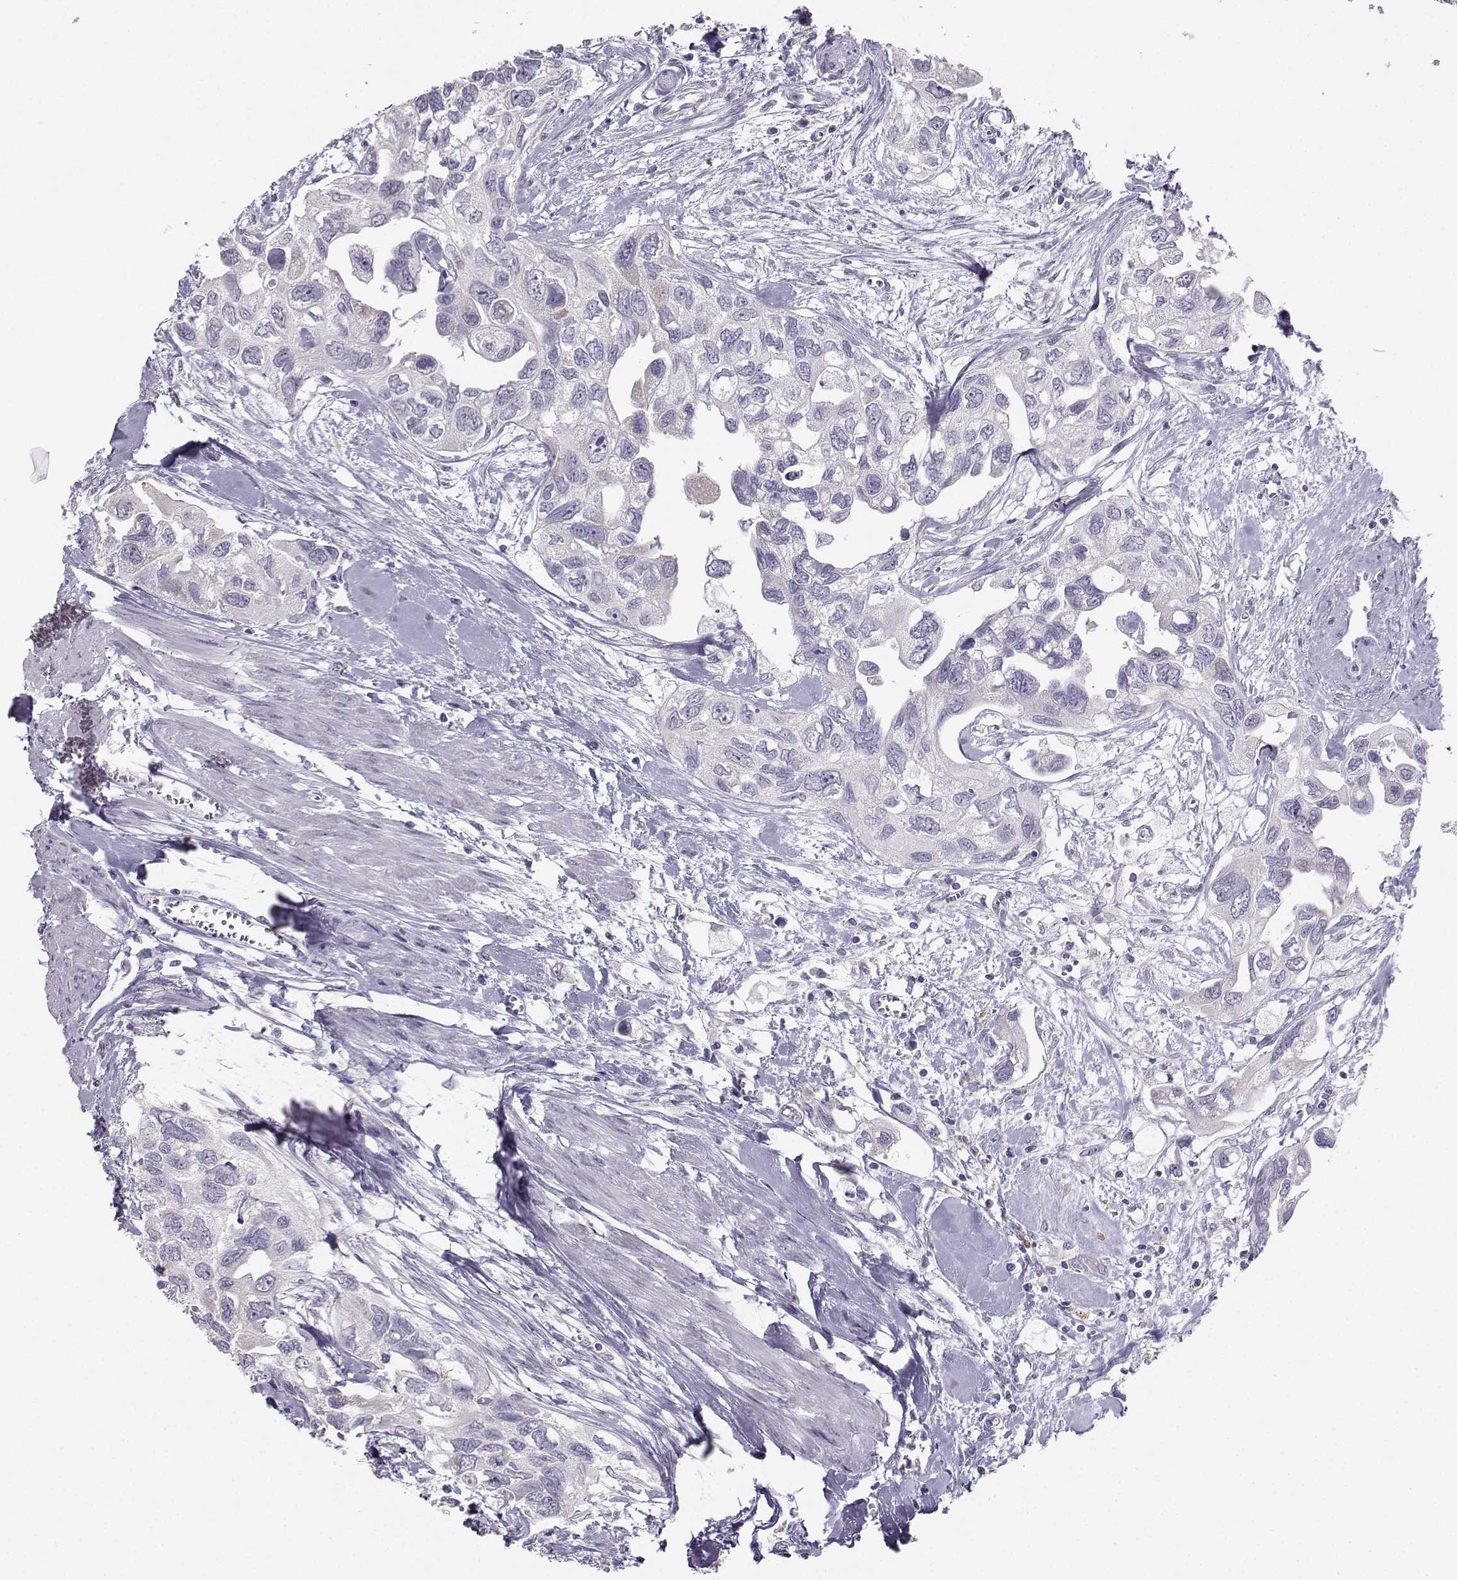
{"staining": {"intensity": "negative", "quantity": "none", "location": "none"}, "tissue": "urothelial cancer", "cell_type": "Tumor cells", "image_type": "cancer", "snomed": [{"axis": "morphology", "description": "Urothelial carcinoma, High grade"}, {"axis": "topography", "description": "Urinary bladder"}], "caption": "Tumor cells are negative for protein expression in human urothelial cancer. Brightfield microscopy of immunohistochemistry (IHC) stained with DAB (3,3'-diaminobenzidine) (brown) and hematoxylin (blue), captured at high magnification.", "gene": "AVP", "patient": {"sex": "male", "age": 59}}